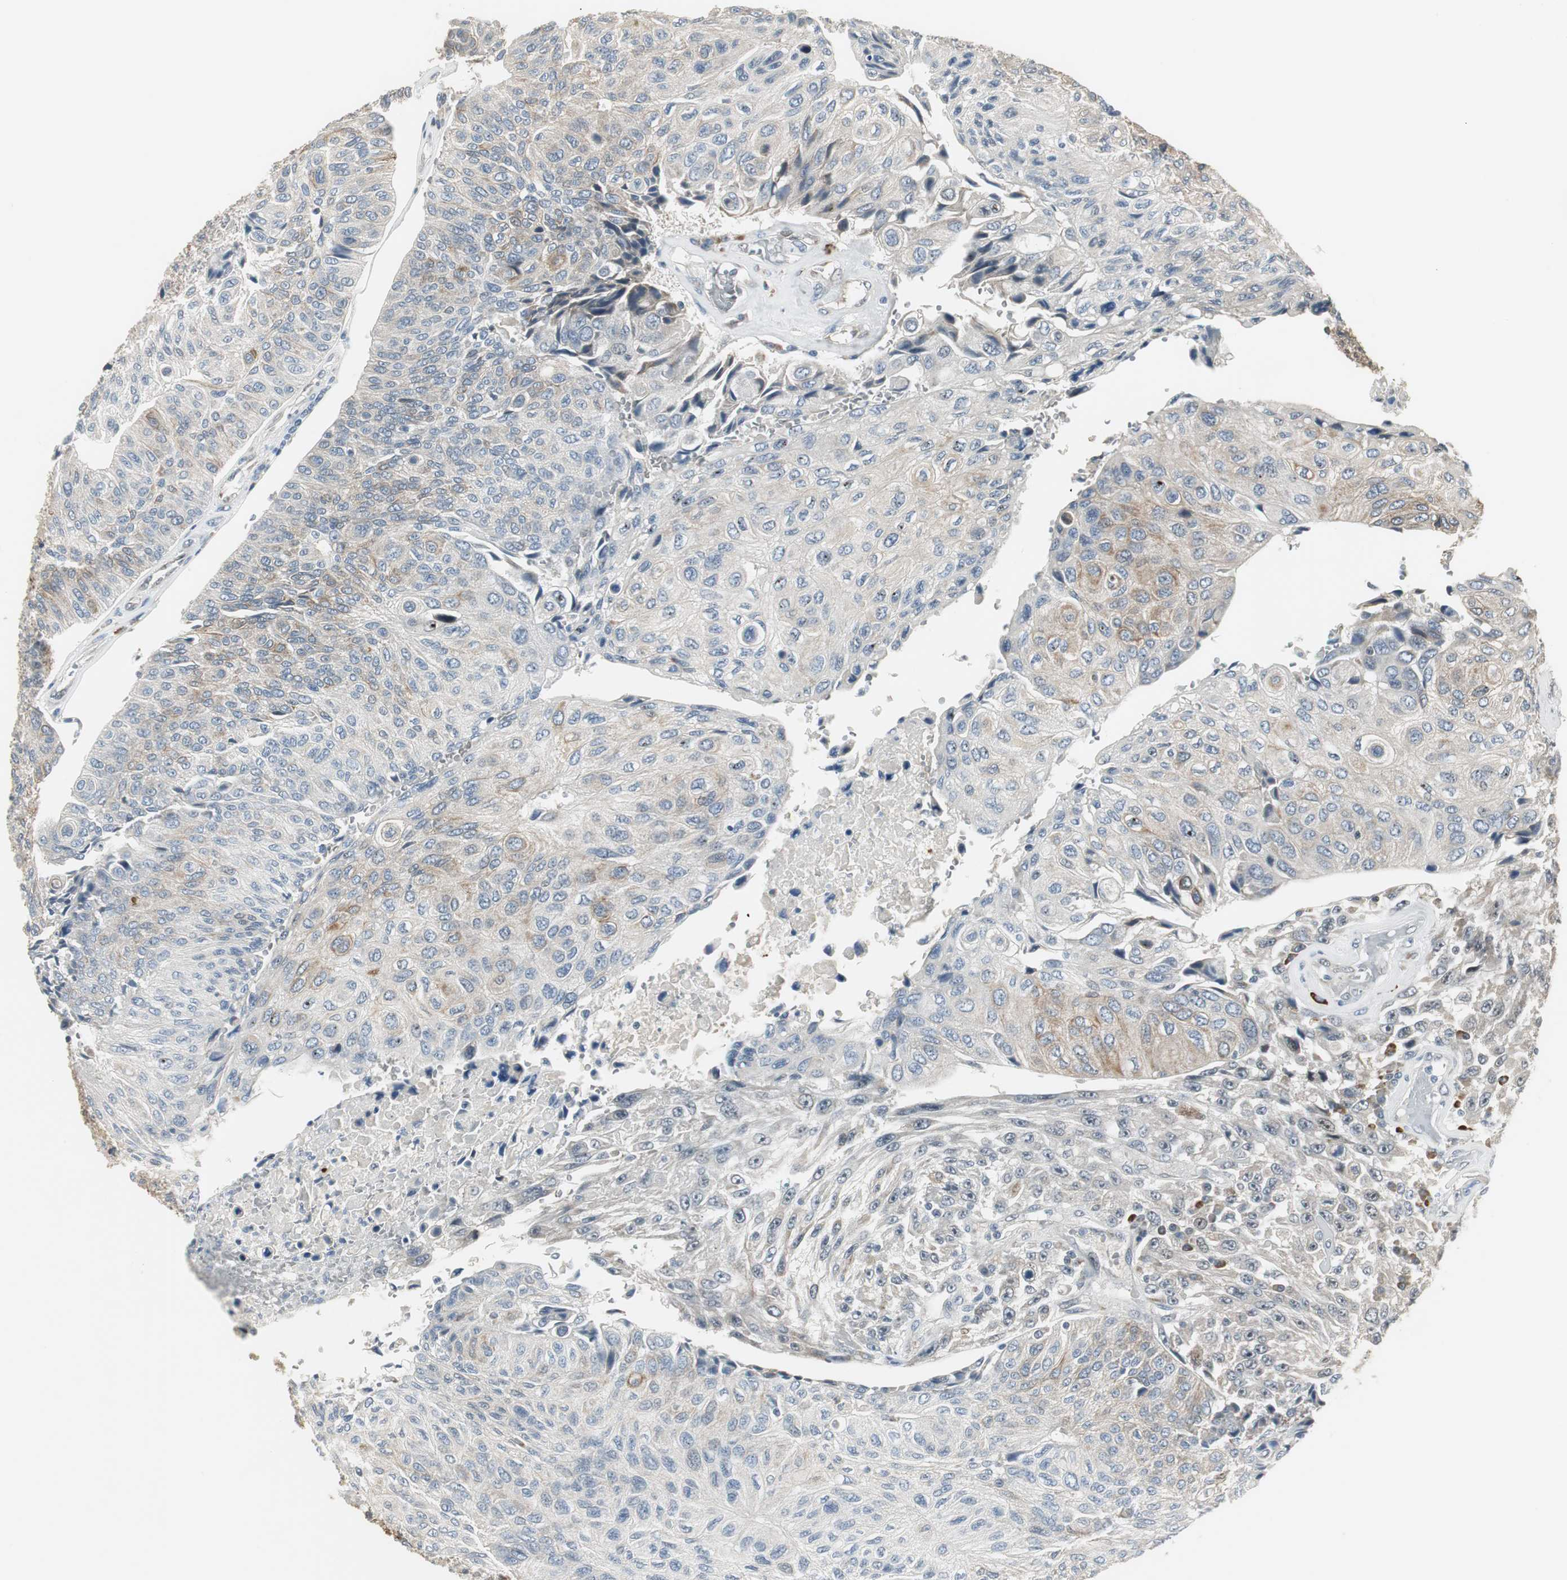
{"staining": {"intensity": "weak", "quantity": "25%-75%", "location": "cytoplasmic/membranous"}, "tissue": "urothelial cancer", "cell_type": "Tumor cells", "image_type": "cancer", "snomed": [{"axis": "morphology", "description": "Urothelial carcinoma, High grade"}, {"axis": "topography", "description": "Urinary bladder"}], "caption": "This photomicrograph demonstrates immunohistochemistry staining of high-grade urothelial carcinoma, with low weak cytoplasmic/membranous positivity in about 25%-75% of tumor cells.", "gene": "CCT5", "patient": {"sex": "male", "age": 66}}